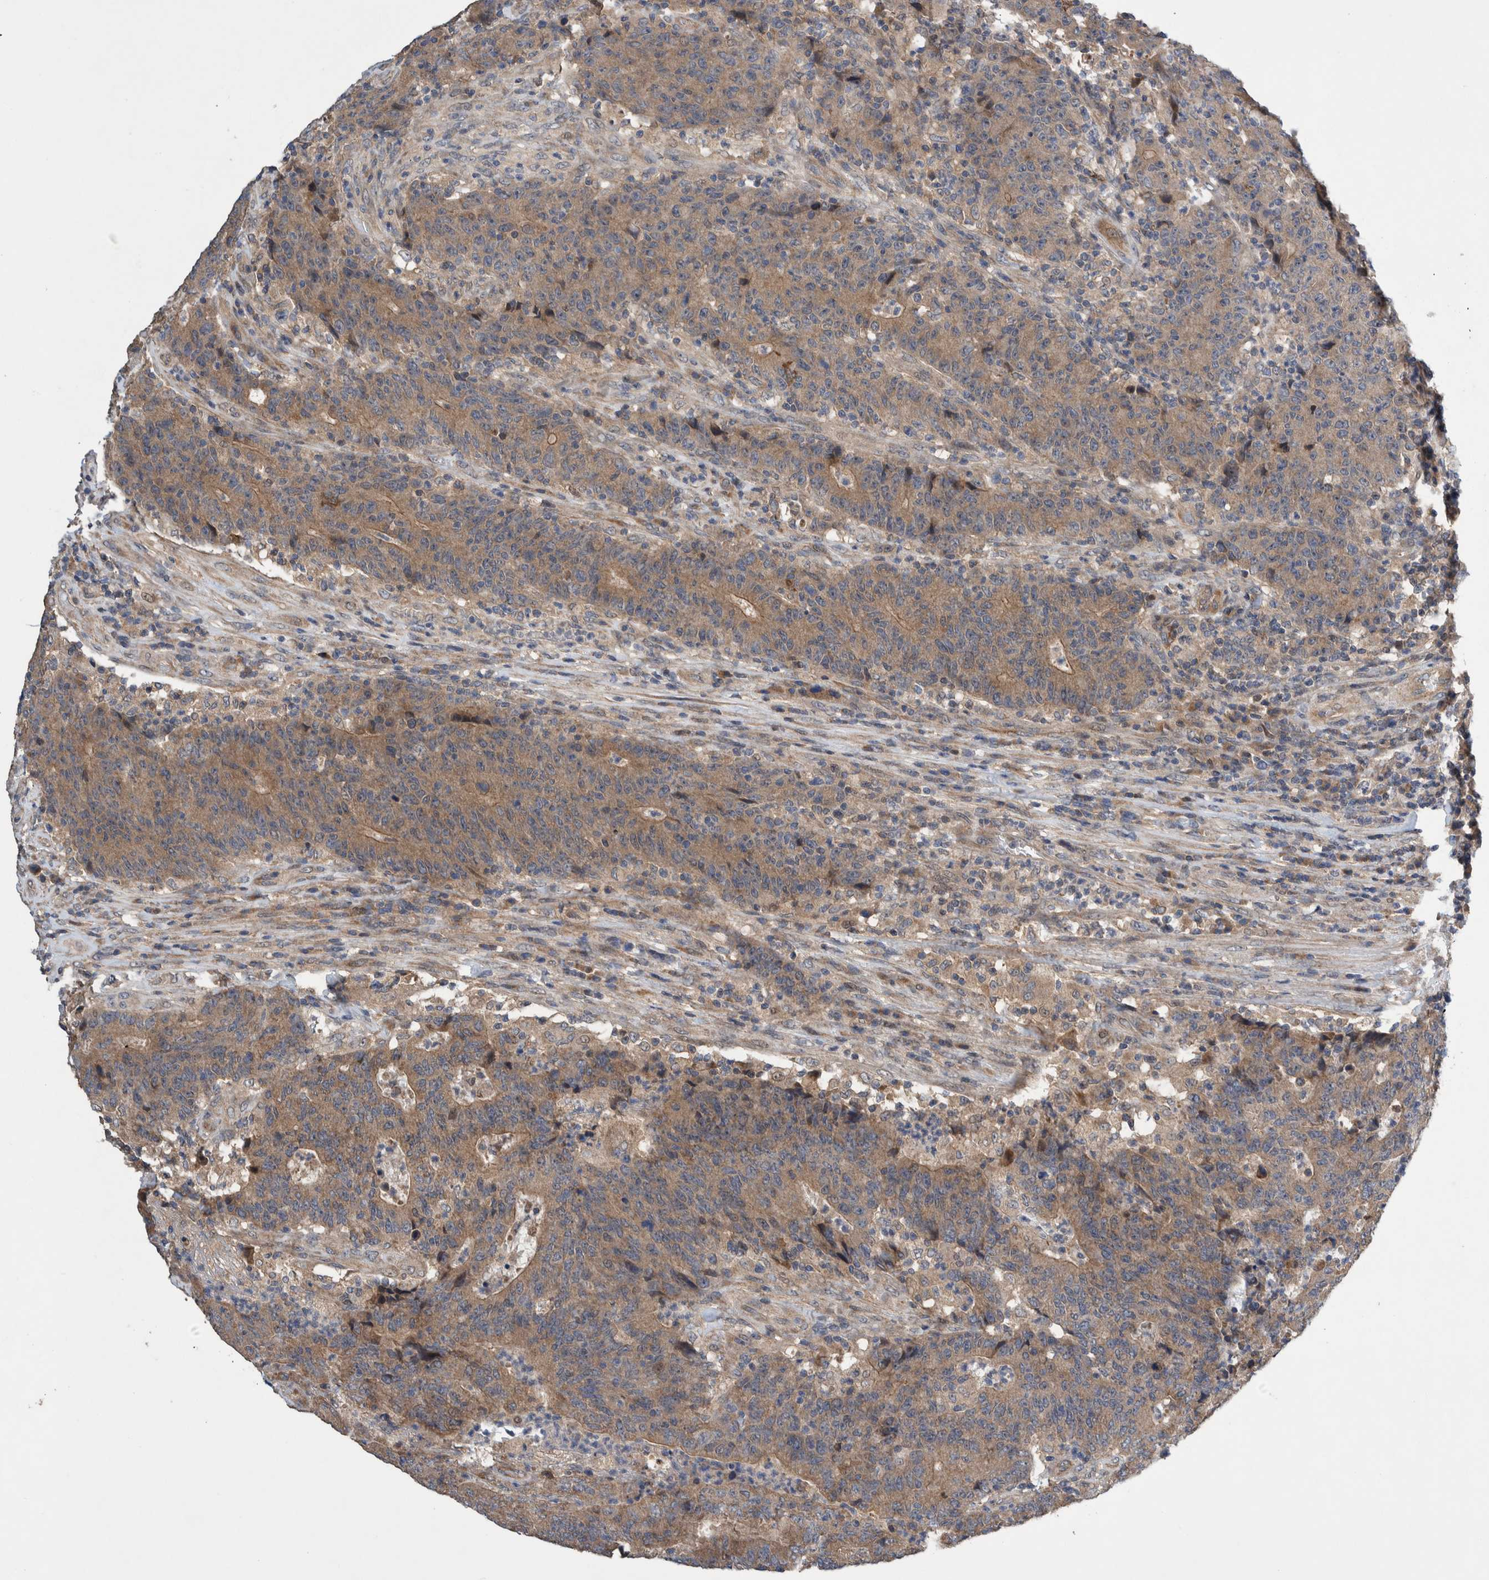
{"staining": {"intensity": "moderate", "quantity": ">75%", "location": "cytoplasmic/membranous"}, "tissue": "colorectal cancer", "cell_type": "Tumor cells", "image_type": "cancer", "snomed": [{"axis": "morphology", "description": "Normal tissue, NOS"}, {"axis": "morphology", "description": "Adenocarcinoma, NOS"}, {"axis": "topography", "description": "Colon"}], "caption": "Brown immunohistochemical staining in adenocarcinoma (colorectal) shows moderate cytoplasmic/membranous positivity in approximately >75% of tumor cells.", "gene": "PIK3R6", "patient": {"sex": "female", "age": 75}}